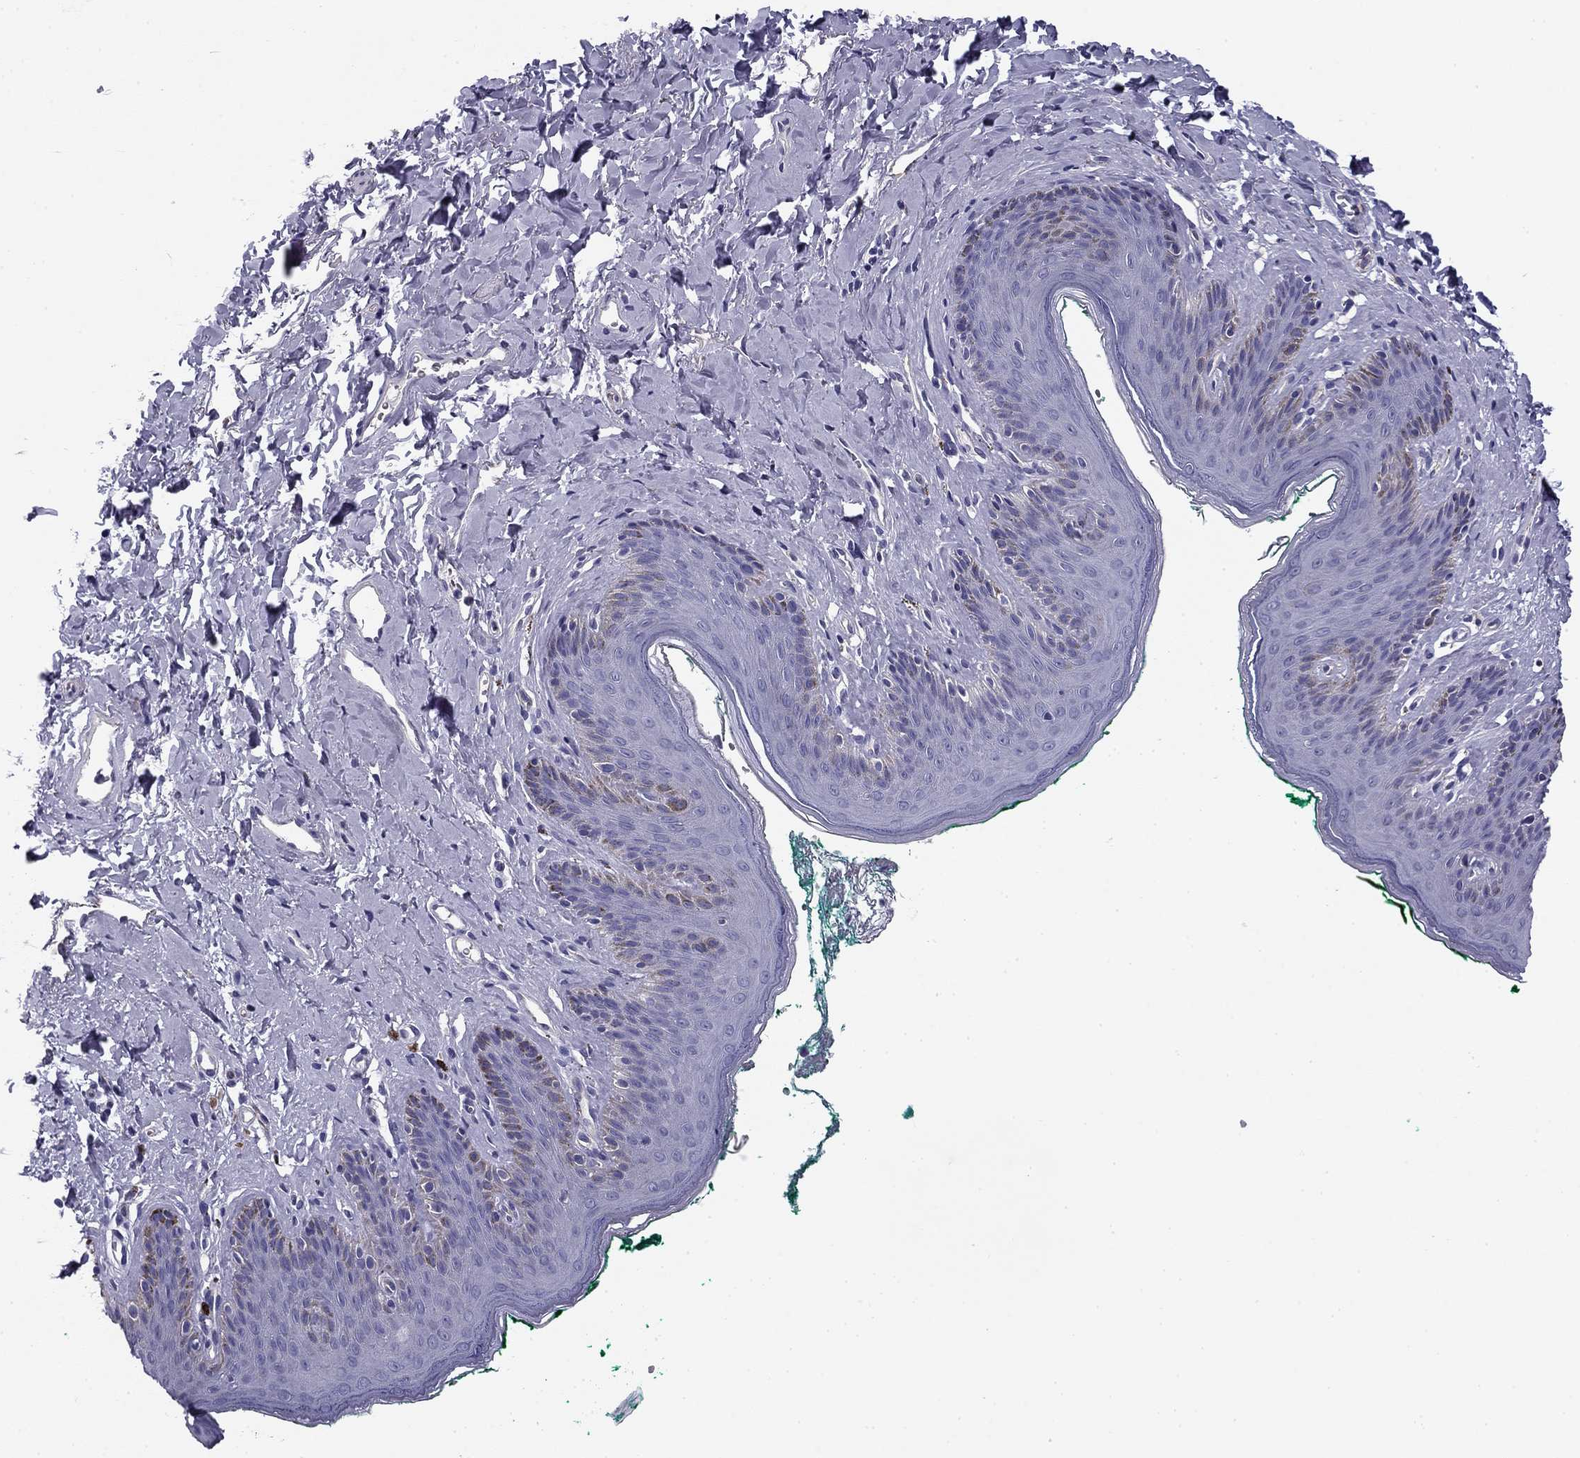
{"staining": {"intensity": "negative", "quantity": "none", "location": "none"}, "tissue": "skin", "cell_type": "Epidermal cells", "image_type": "normal", "snomed": [{"axis": "morphology", "description": "Normal tissue, NOS"}, {"axis": "topography", "description": "Vulva"}], "caption": "There is no significant staining in epidermal cells of skin.", "gene": "FLNC", "patient": {"sex": "female", "age": 66}}